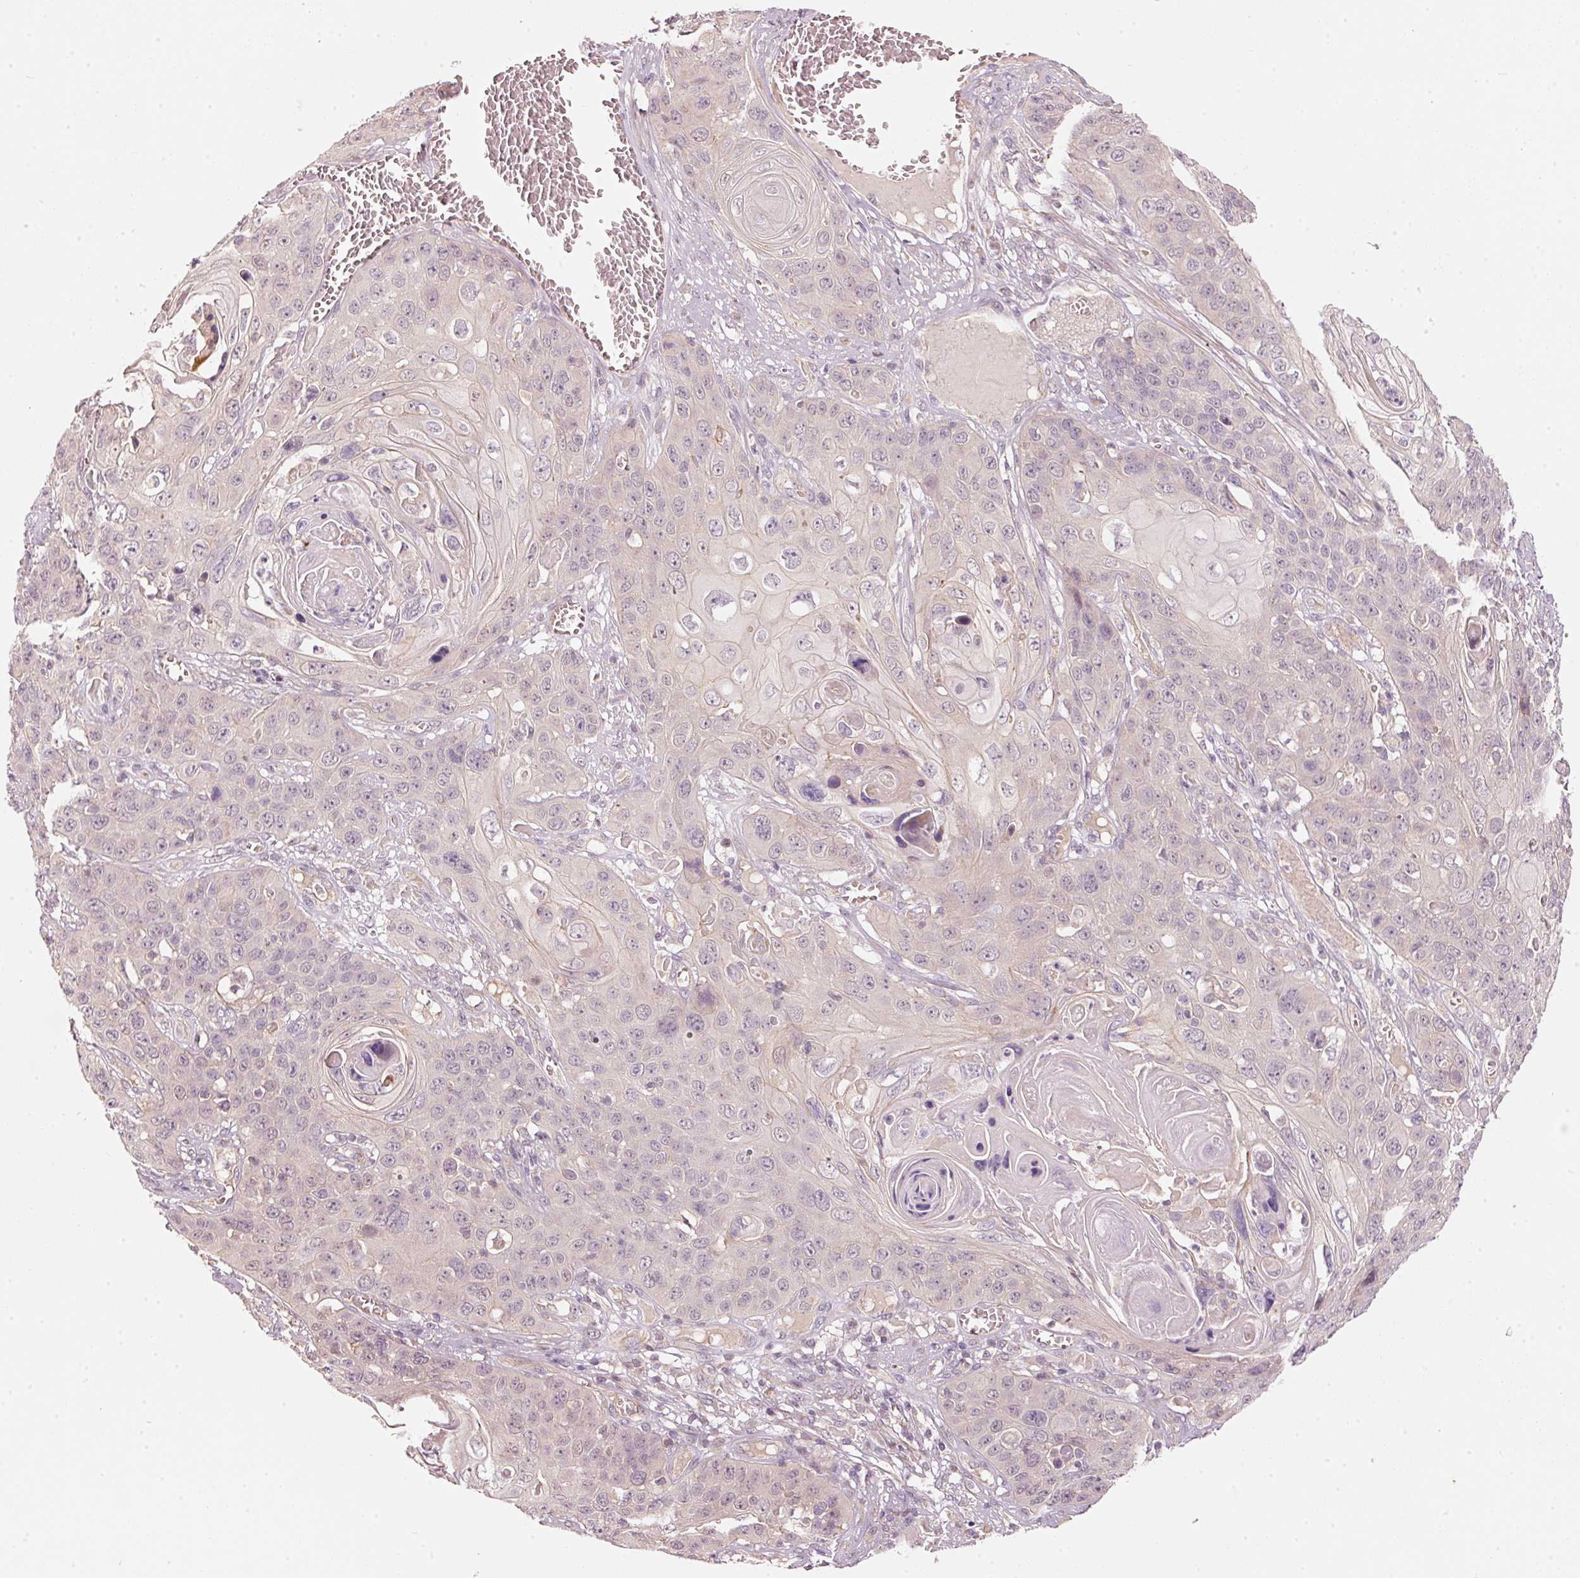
{"staining": {"intensity": "negative", "quantity": "none", "location": "none"}, "tissue": "skin cancer", "cell_type": "Tumor cells", "image_type": "cancer", "snomed": [{"axis": "morphology", "description": "Squamous cell carcinoma, NOS"}, {"axis": "topography", "description": "Skin"}], "caption": "A histopathology image of human skin cancer (squamous cell carcinoma) is negative for staining in tumor cells. (Immunohistochemistry (ihc), brightfield microscopy, high magnification).", "gene": "ARHGAP22", "patient": {"sex": "male", "age": 55}}